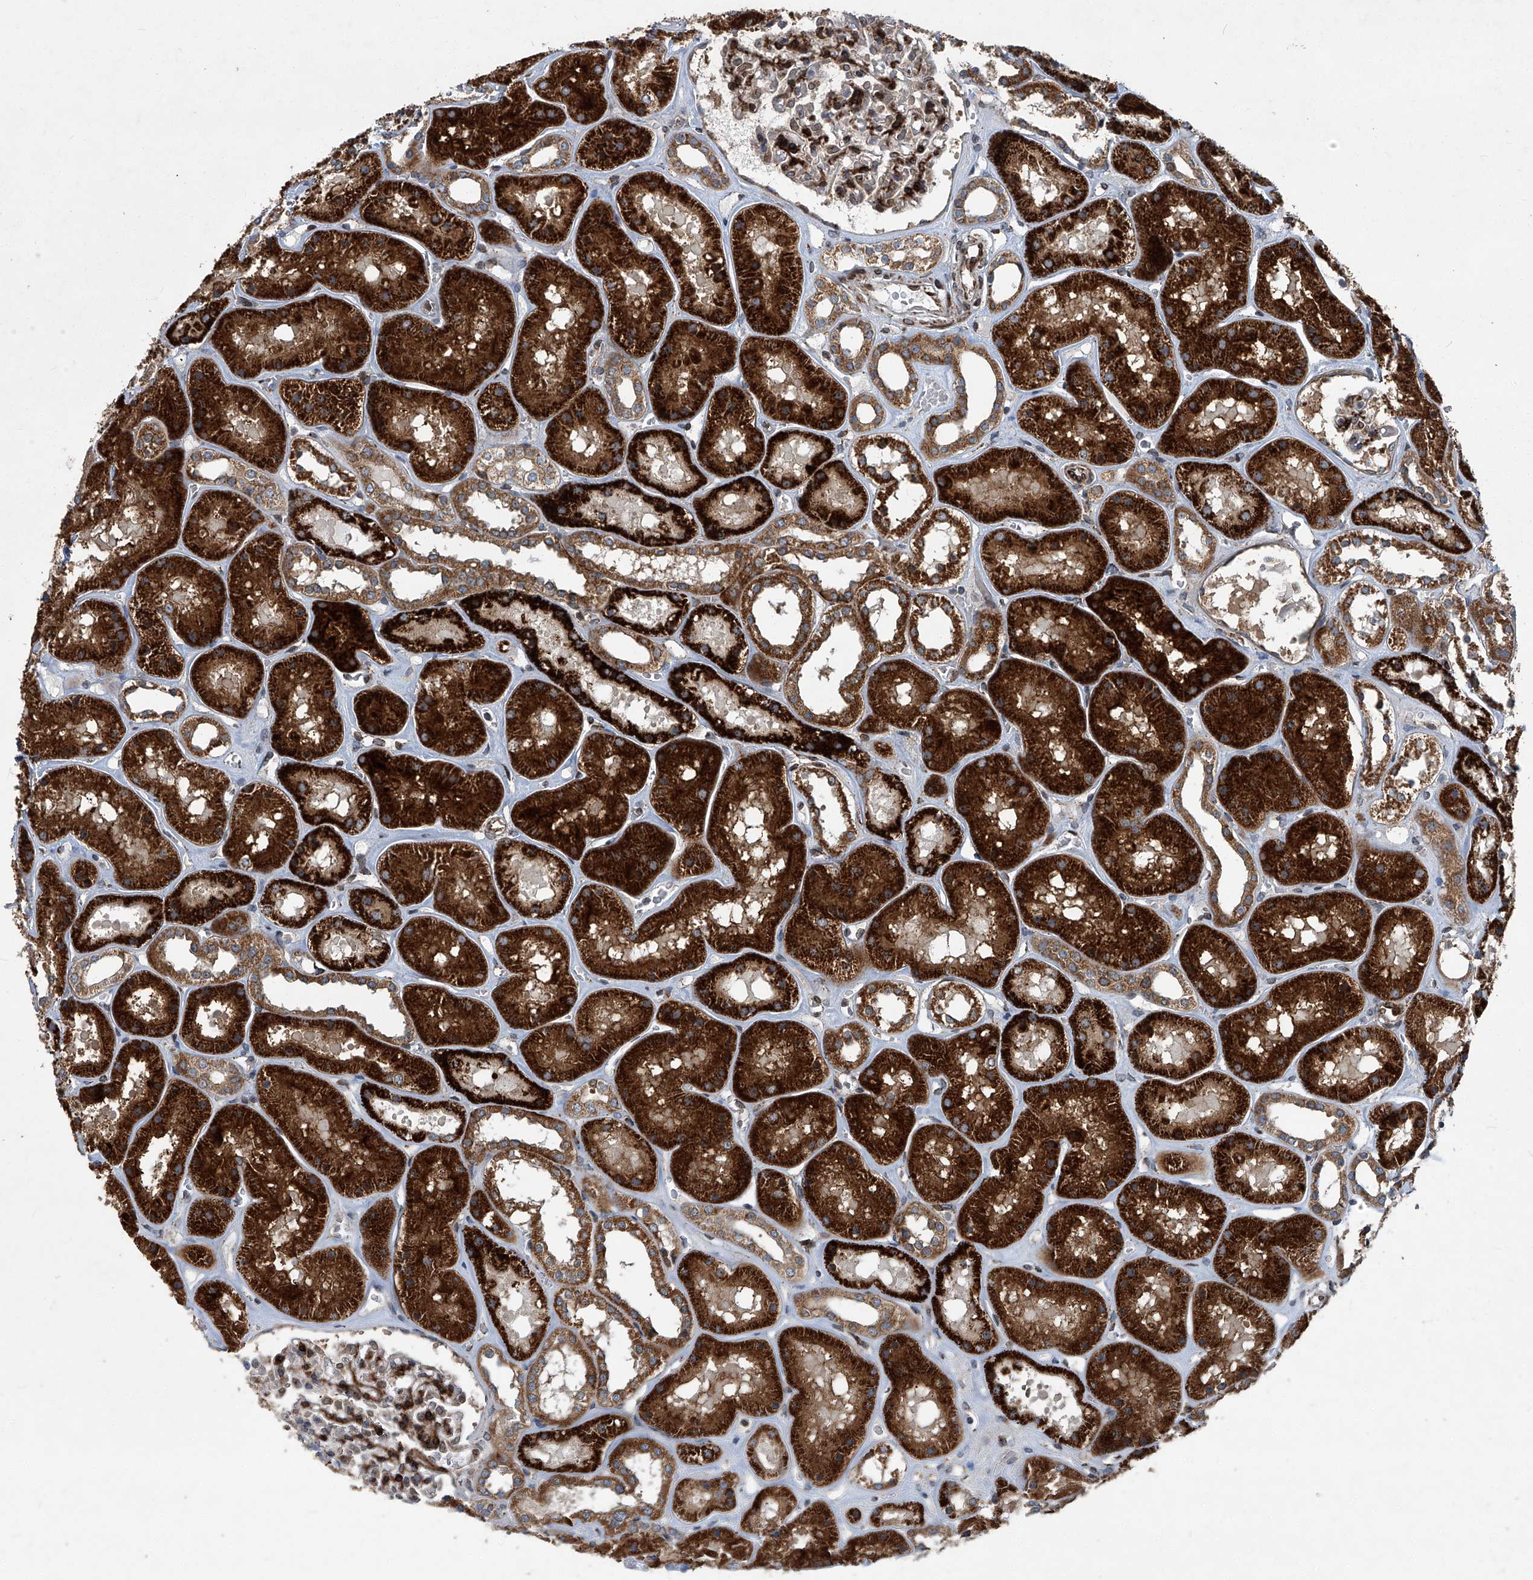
{"staining": {"intensity": "strong", "quantity": "25%-75%", "location": "cytoplasmic/membranous"}, "tissue": "kidney", "cell_type": "Cells in glomeruli", "image_type": "normal", "snomed": [{"axis": "morphology", "description": "Normal tissue, NOS"}, {"axis": "topography", "description": "Kidney"}], "caption": "IHC micrograph of benign kidney: kidney stained using immunohistochemistry exhibits high levels of strong protein expression localized specifically in the cytoplasmic/membranous of cells in glomeruli, appearing as a cytoplasmic/membranous brown color.", "gene": "GPR132", "patient": {"sex": "female", "age": 41}}